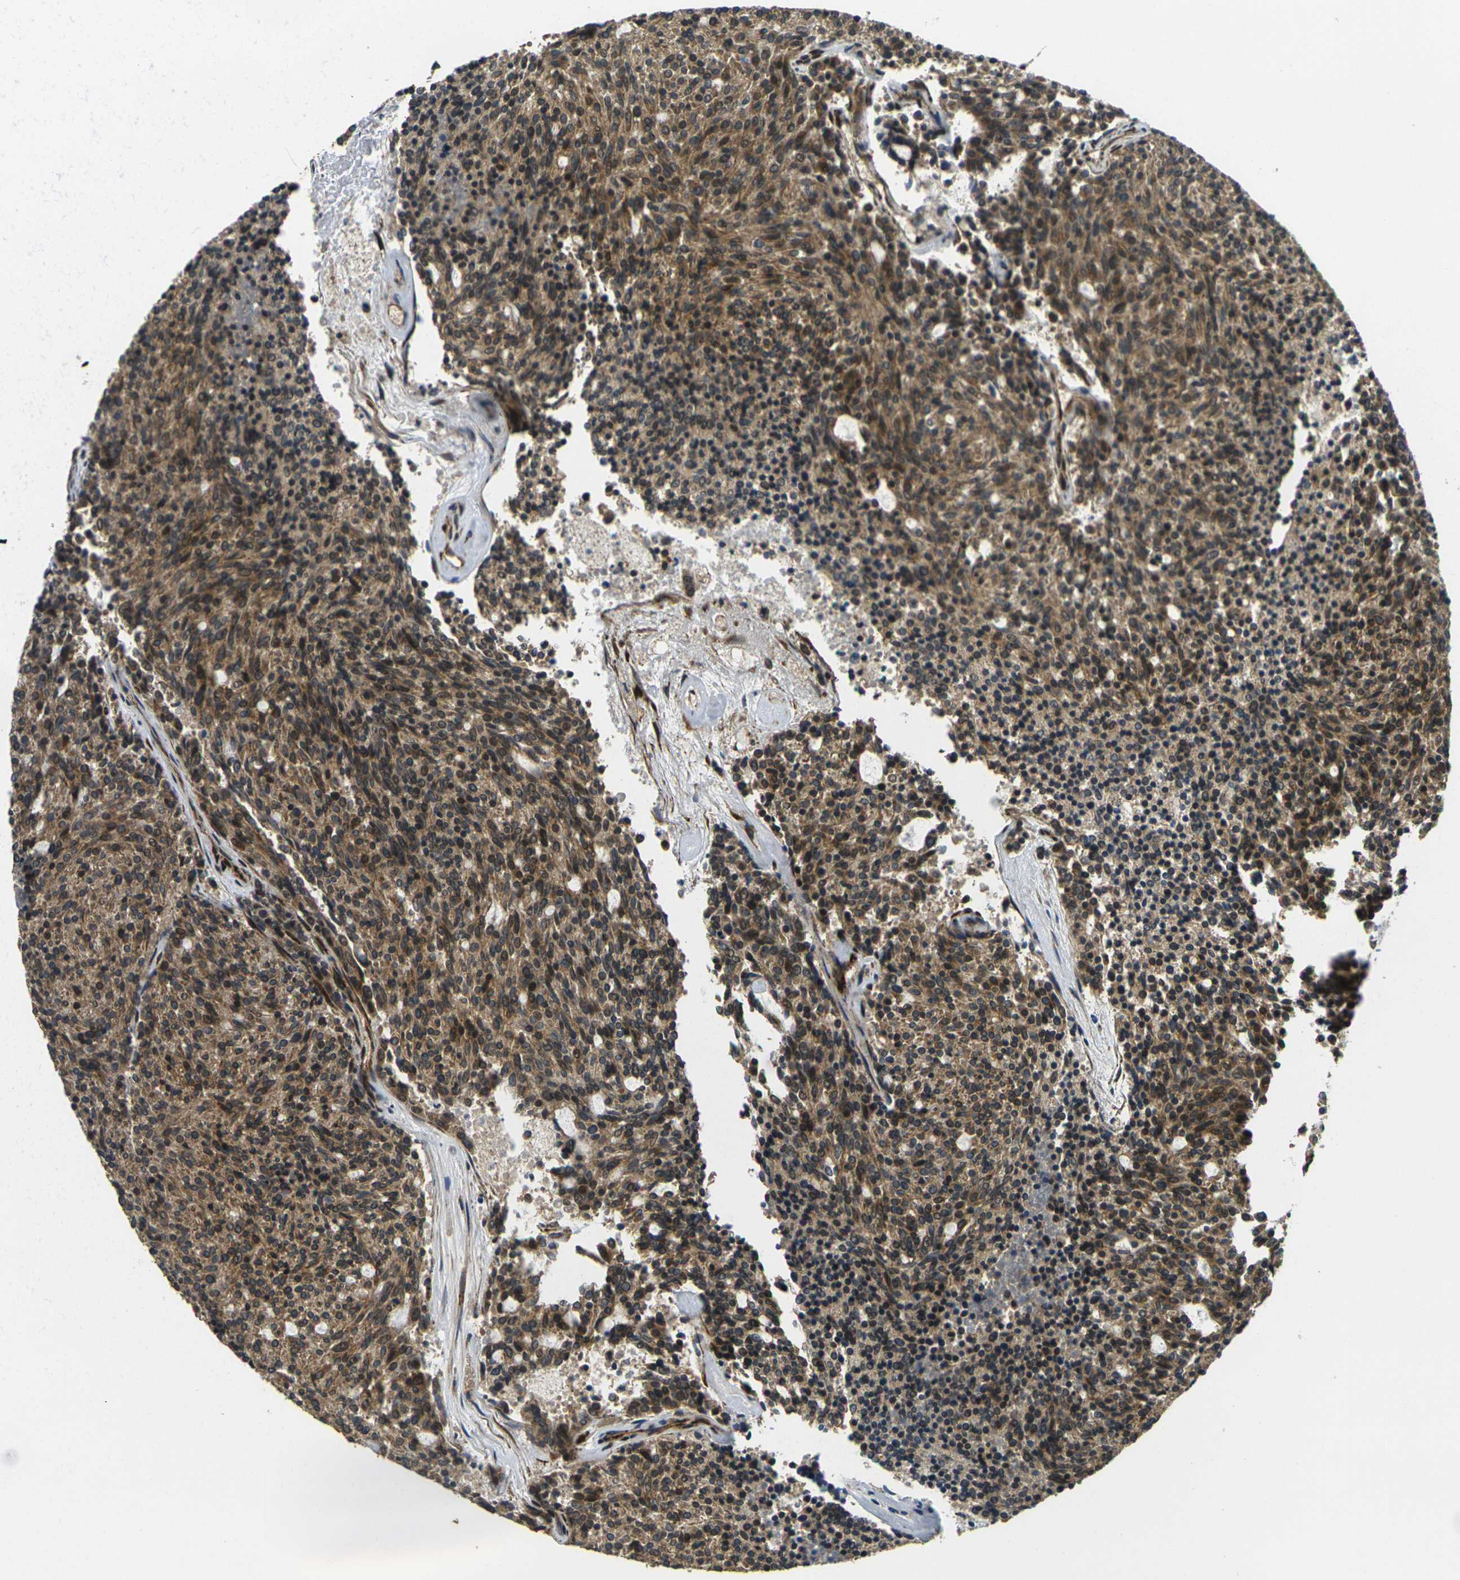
{"staining": {"intensity": "moderate", "quantity": "25%-75%", "location": "cytoplasmic/membranous"}, "tissue": "carcinoid", "cell_type": "Tumor cells", "image_type": "cancer", "snomed": [{"axis": "morphology", "description": "Carcinoid, malignant, NOS"}, {"axis": "topography", "description": "Pancreas"}], "caption": "Carcinoid was stained to show a protein in brown. There is medium levels of moderate cytoplasmic/membranous positivity in about 25%-75% of tumor cells.", "gene": "FUT11", "patient": {"sex": "female", "age": 54}}